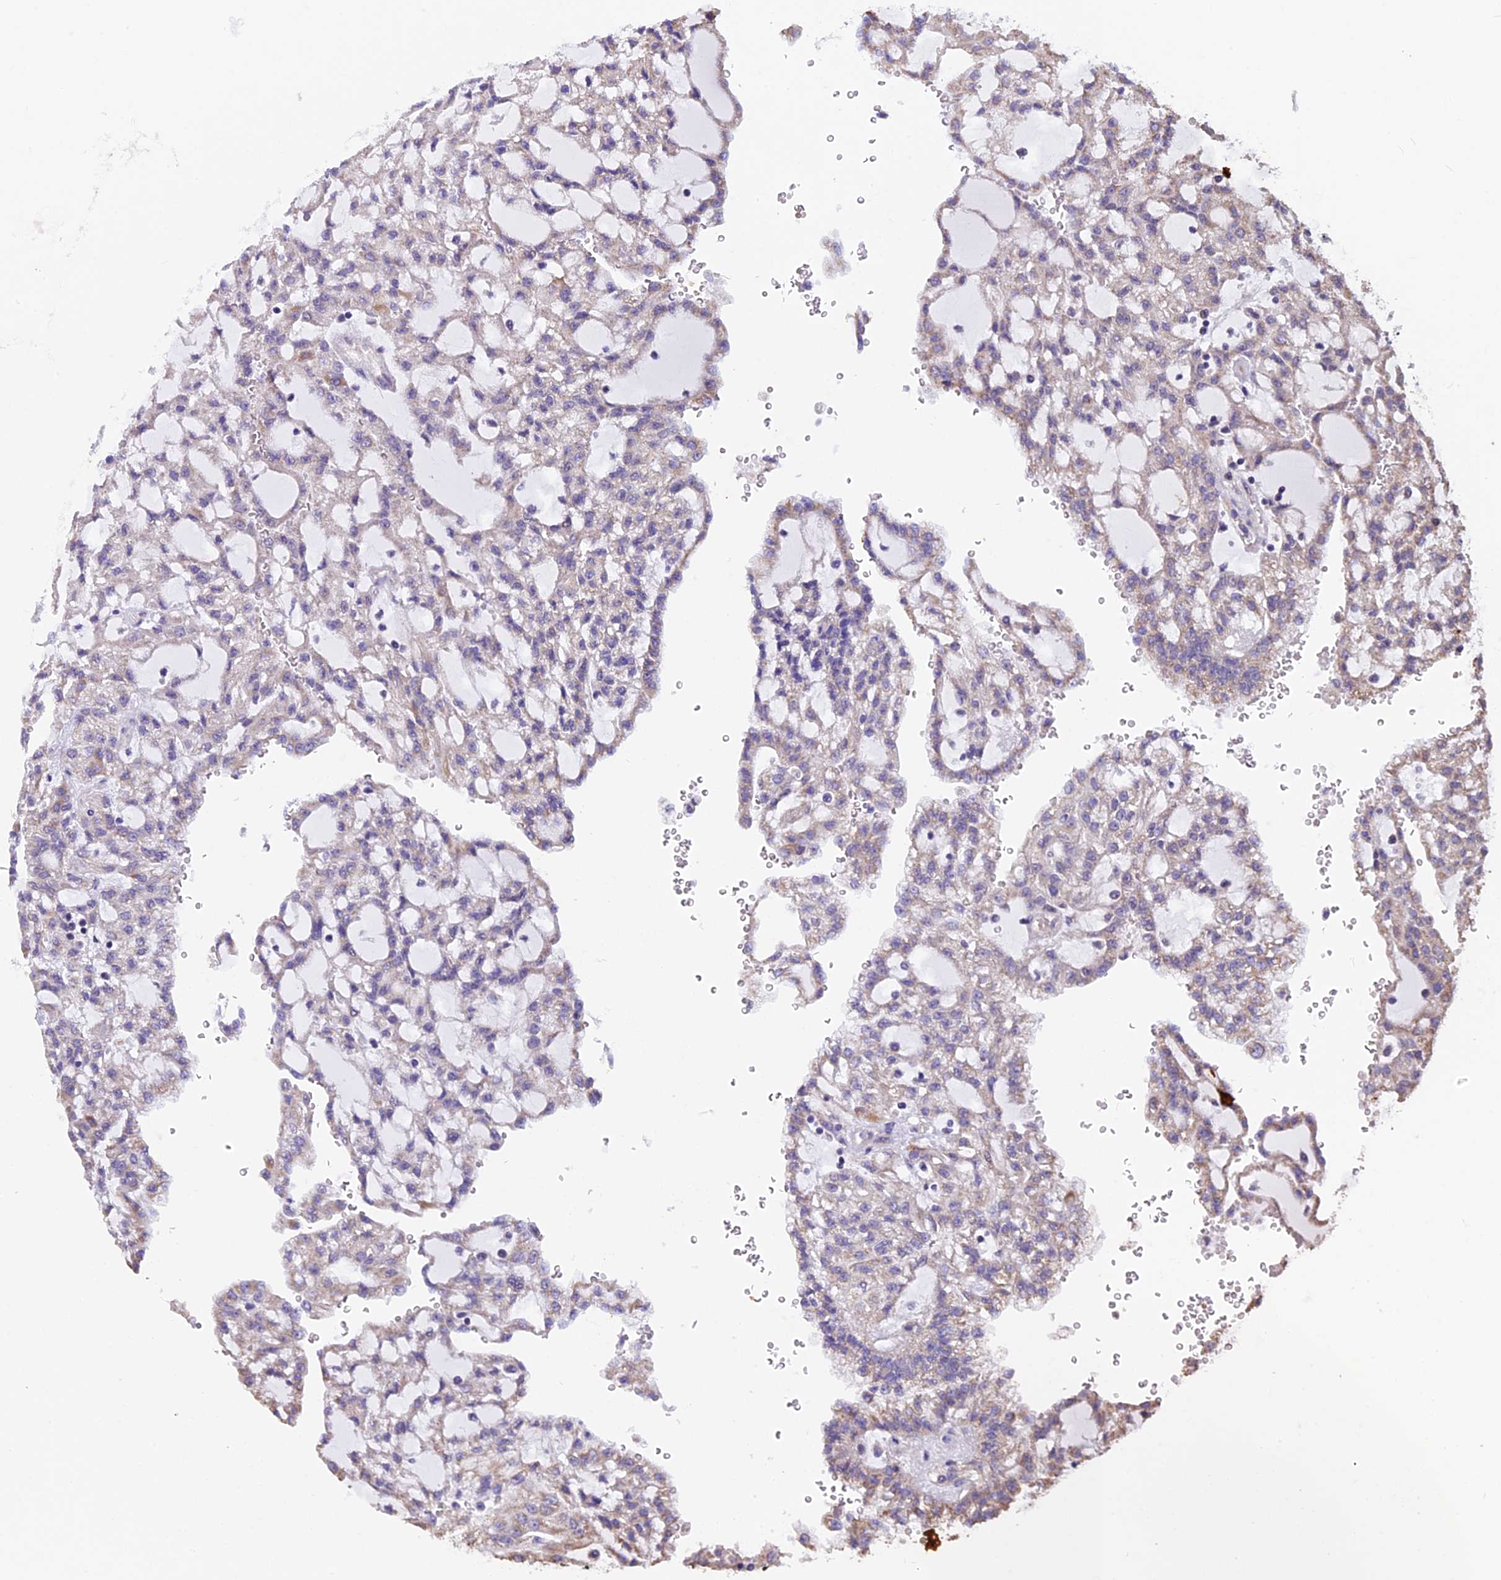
{"staining": {"intensity": "weak", "quantity": "25%-75%", "location": "cytoplasmic/membranous"}, "tissue": "renal cancer", "cell_type": "Tumor cells", "image_type": "cancer", "snomed": [{"axis": "morphology", "description": "Adenocarcinoma, NOS"}, {"axis": "topography", "description": "Kidney"}], "caption": "A low amount of weak cytoplasmic/membranous positivity is identified in about 25%-75% of tumor cells in renal adenocarcinoma tissue.", "gene": "ZNF317", "patient": {"sex": "male", "age": 63}}